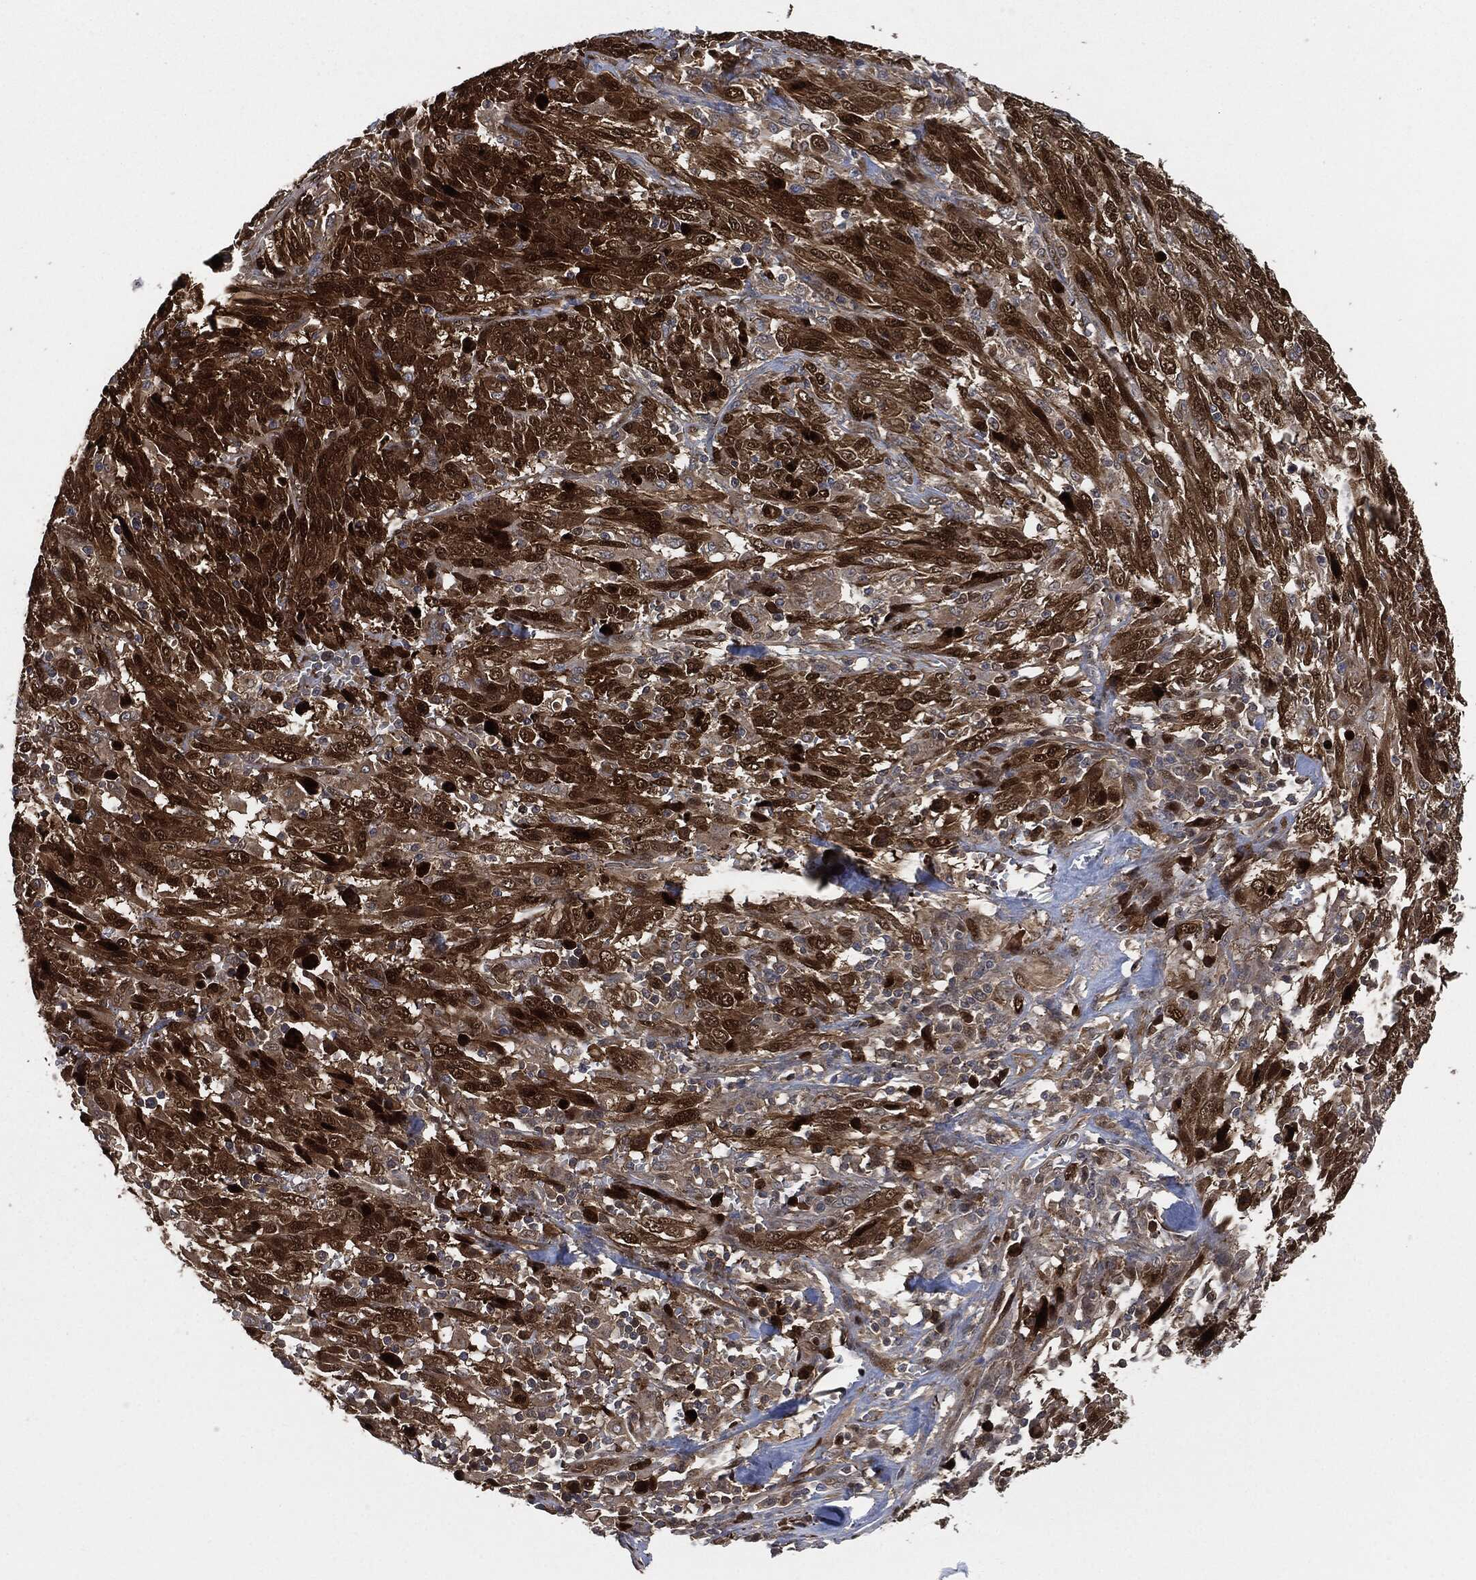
{"staining": {"intensity": "strong", "quantity": "25%-75%", "location": "cytoplasmic/membranous,nuclear"}, "tissue": "melanoma", "cell_type": "Tumor cells", "image_type": "cancer", "snomed": [{"axis": "morphology", "description": "Malignant melanoma, NOS"}, {"axis": "topography", "description": "Skin"}], "caption": "Immunohistochemistry (DAB) staining of human melanoma shows strong cytoplasmic/membranous and nuclear protein expression in about 25%-75% of tumor cells.", "gene": "DCTN1", "patient": {"sex": "female", "age": 91}}